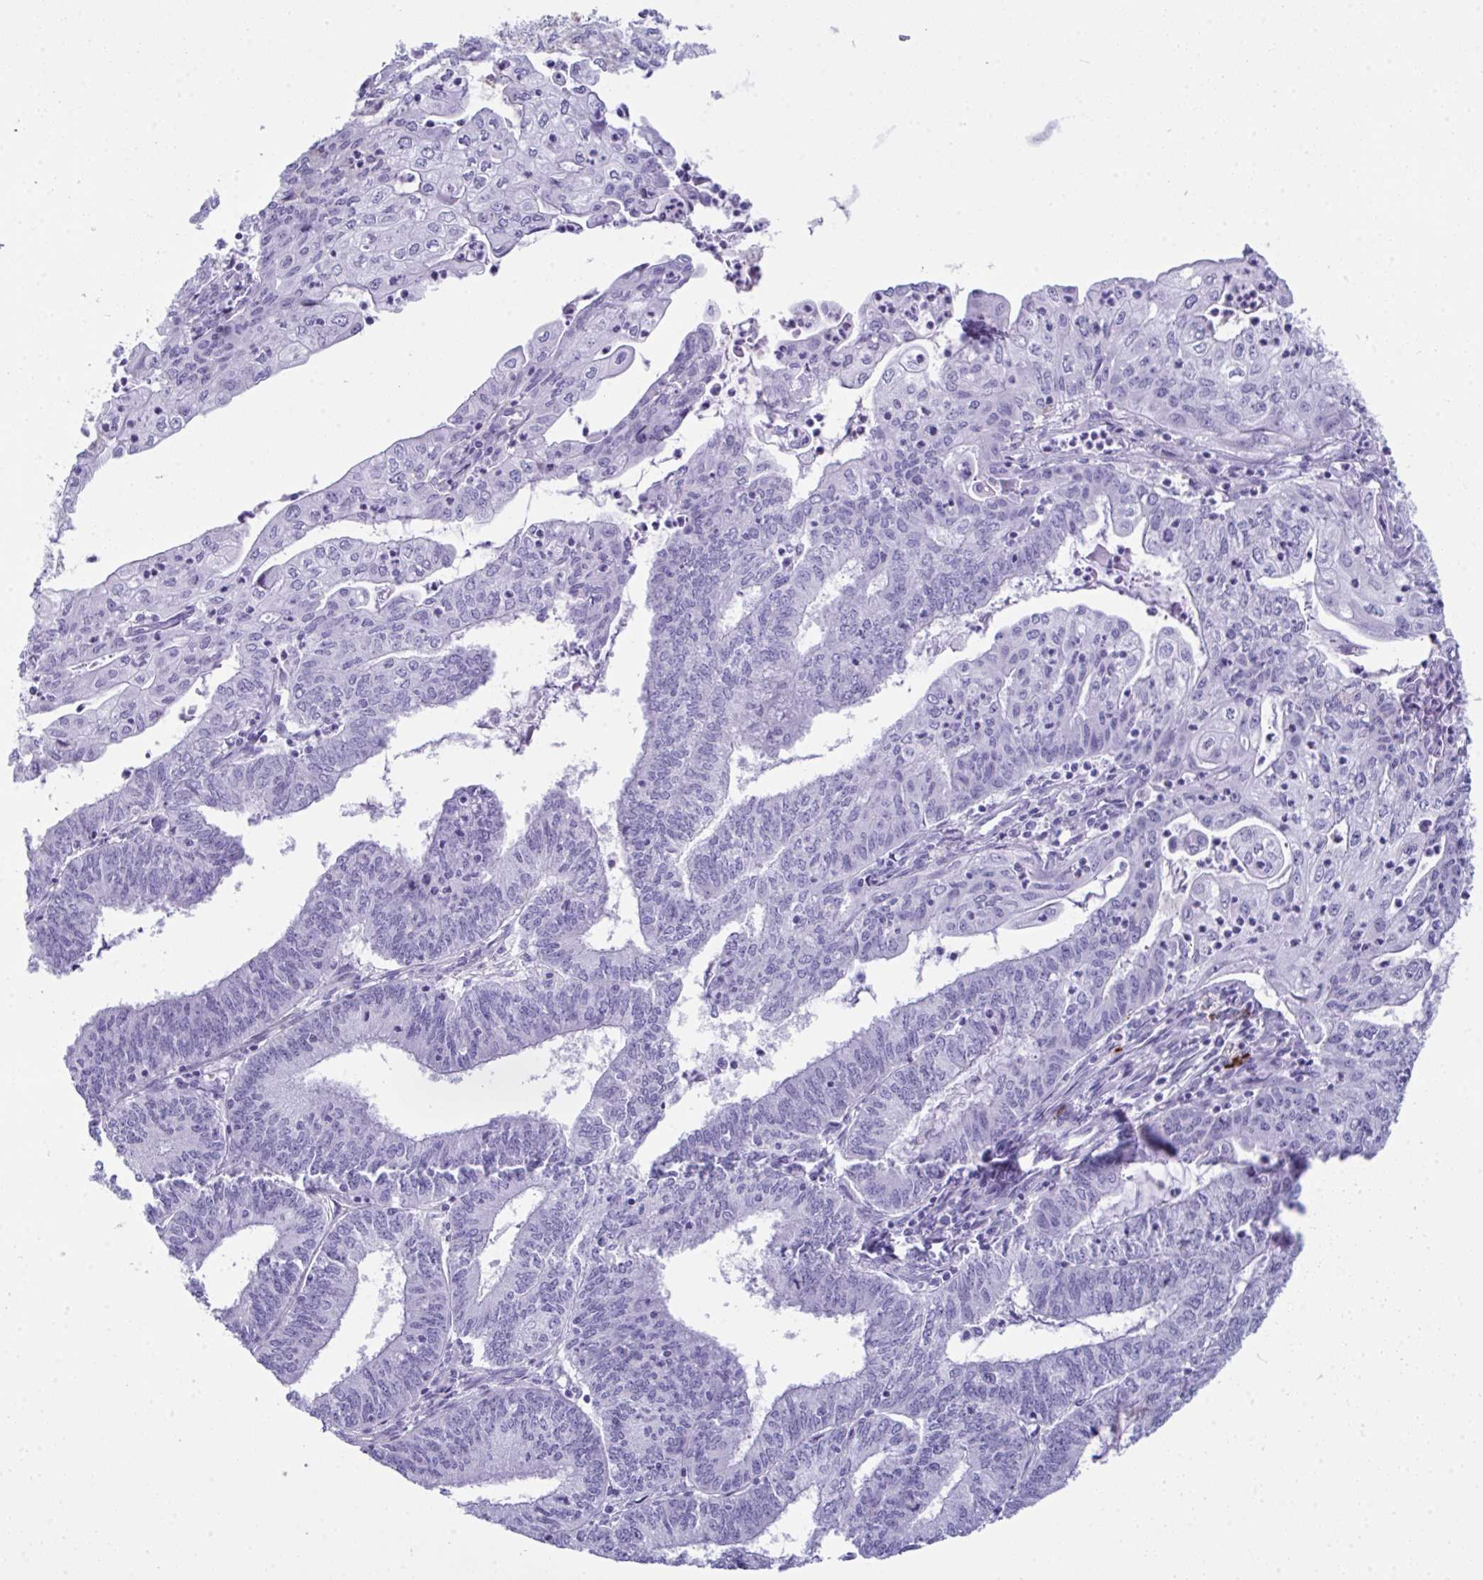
{"staining": {"intensity": "negative", "quantity": "none", "location": "none"}, "tissue": "endometrial cancer", "cell_type": "Tumor cells", "image_type": "cancer", "snomed": [{"axis": "morphology", "description": "Adenocarcinoma, NOS"}, {"axis": "topography", "description": "Endometrium"}], "caption": "The micrograph reveals no staining of tumor cells in endometrial adenocarcinoma.", "gene": "JCHAIN", "patient": {"sex": "female", "age": 61}}